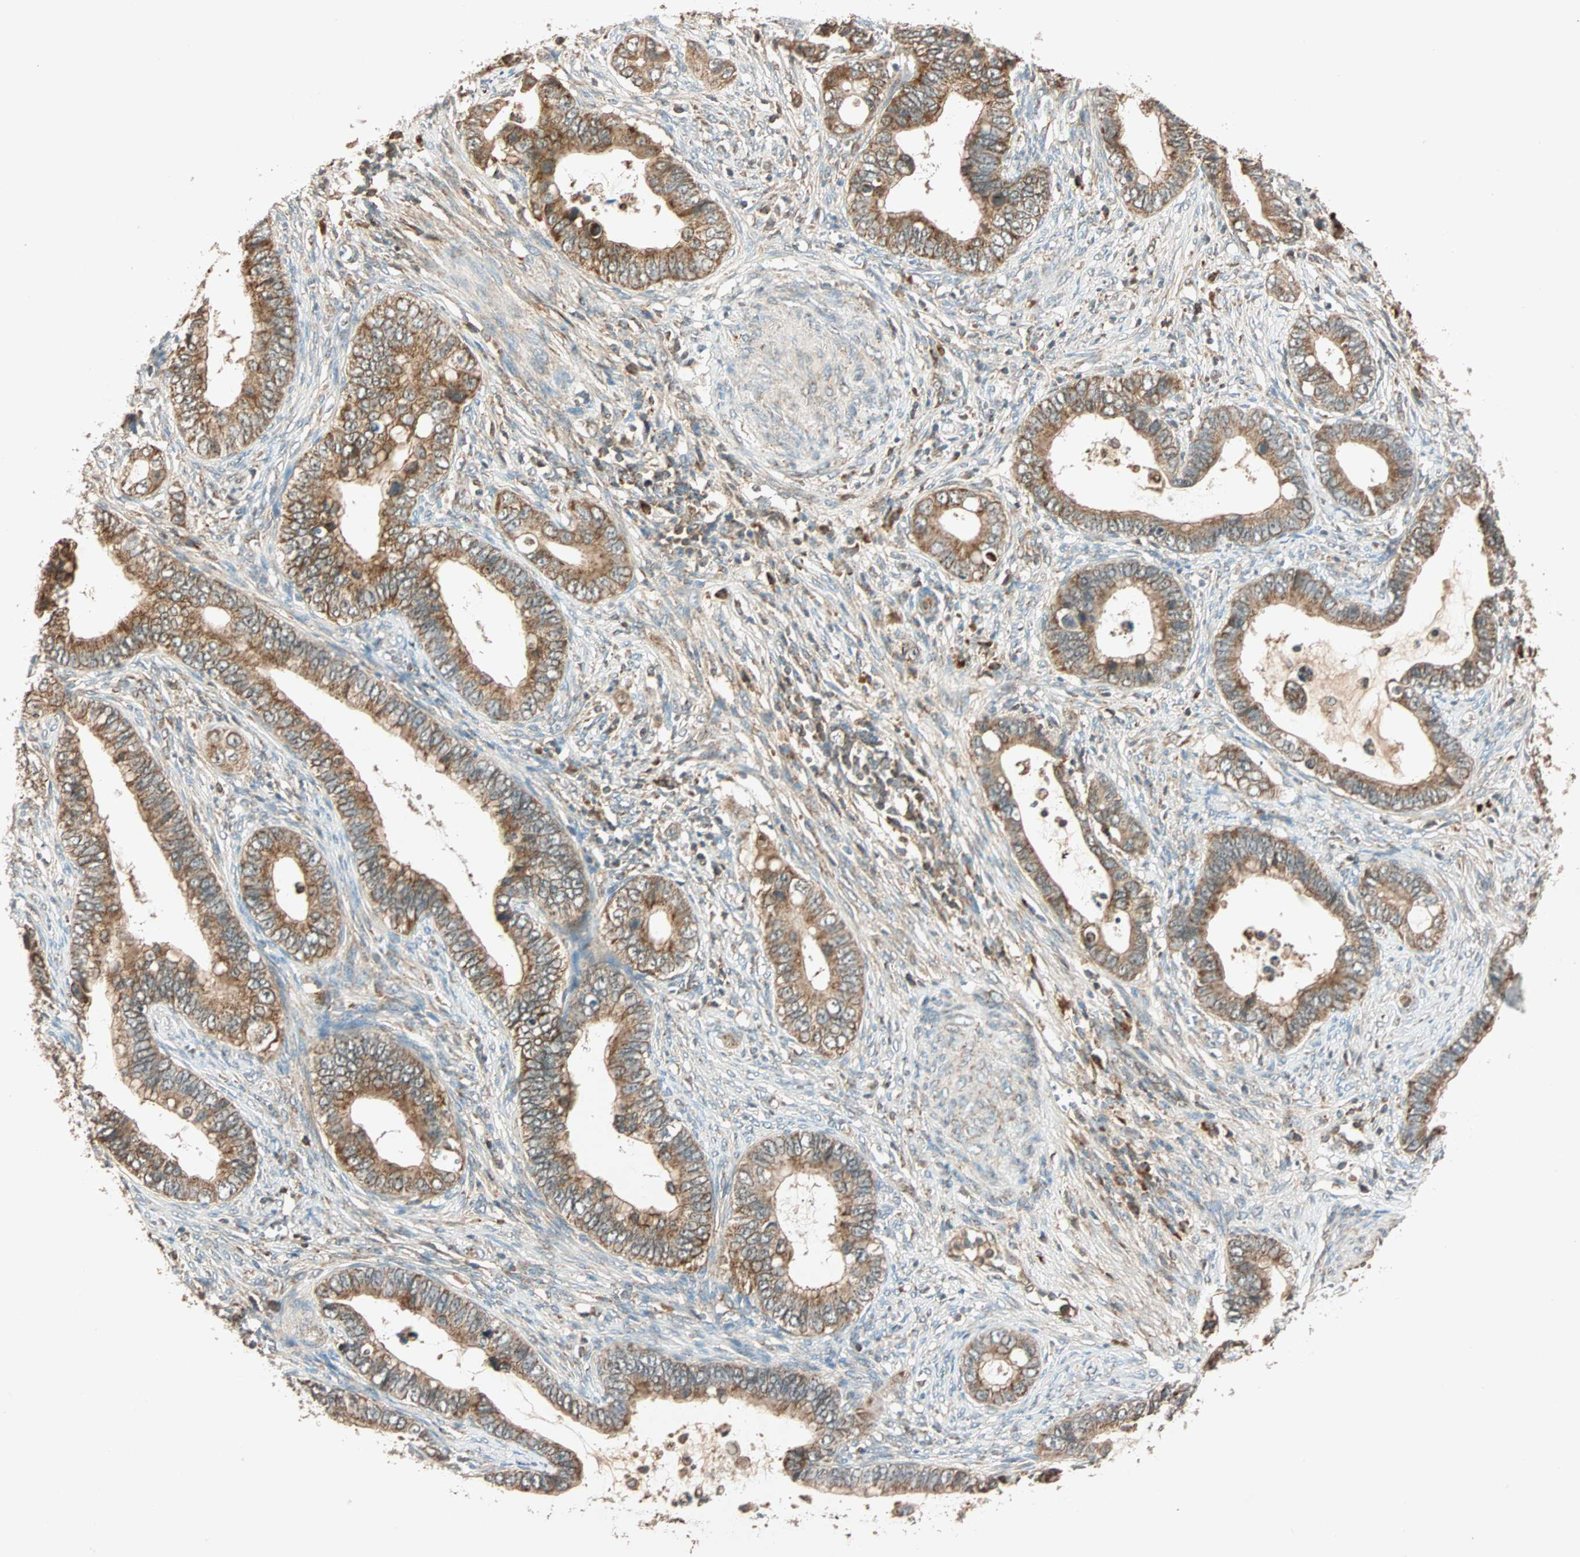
{"staining": {"intensity": "moderate", "quantity": ">75%", "location": "cytoplasmic/membranous"}, "tissue": "cervical cancer", "cell_type": "Tumor cells", "image_type": "cancer", "snomed": [{"axis": "morphology", "description": "Adenocarcinoma, NOS"}, {"axis": "topography", "description": "Cervix"}], "caption": "Immunohistochemical staining of human cervical adenocarcinoma demonstrates medium levels of moderate cytoplasmic/membranous protein positivity in approximately >75% of tumor cells.", "gene": "MAPK1", "patient": {"sex": "female", "age": 44}}